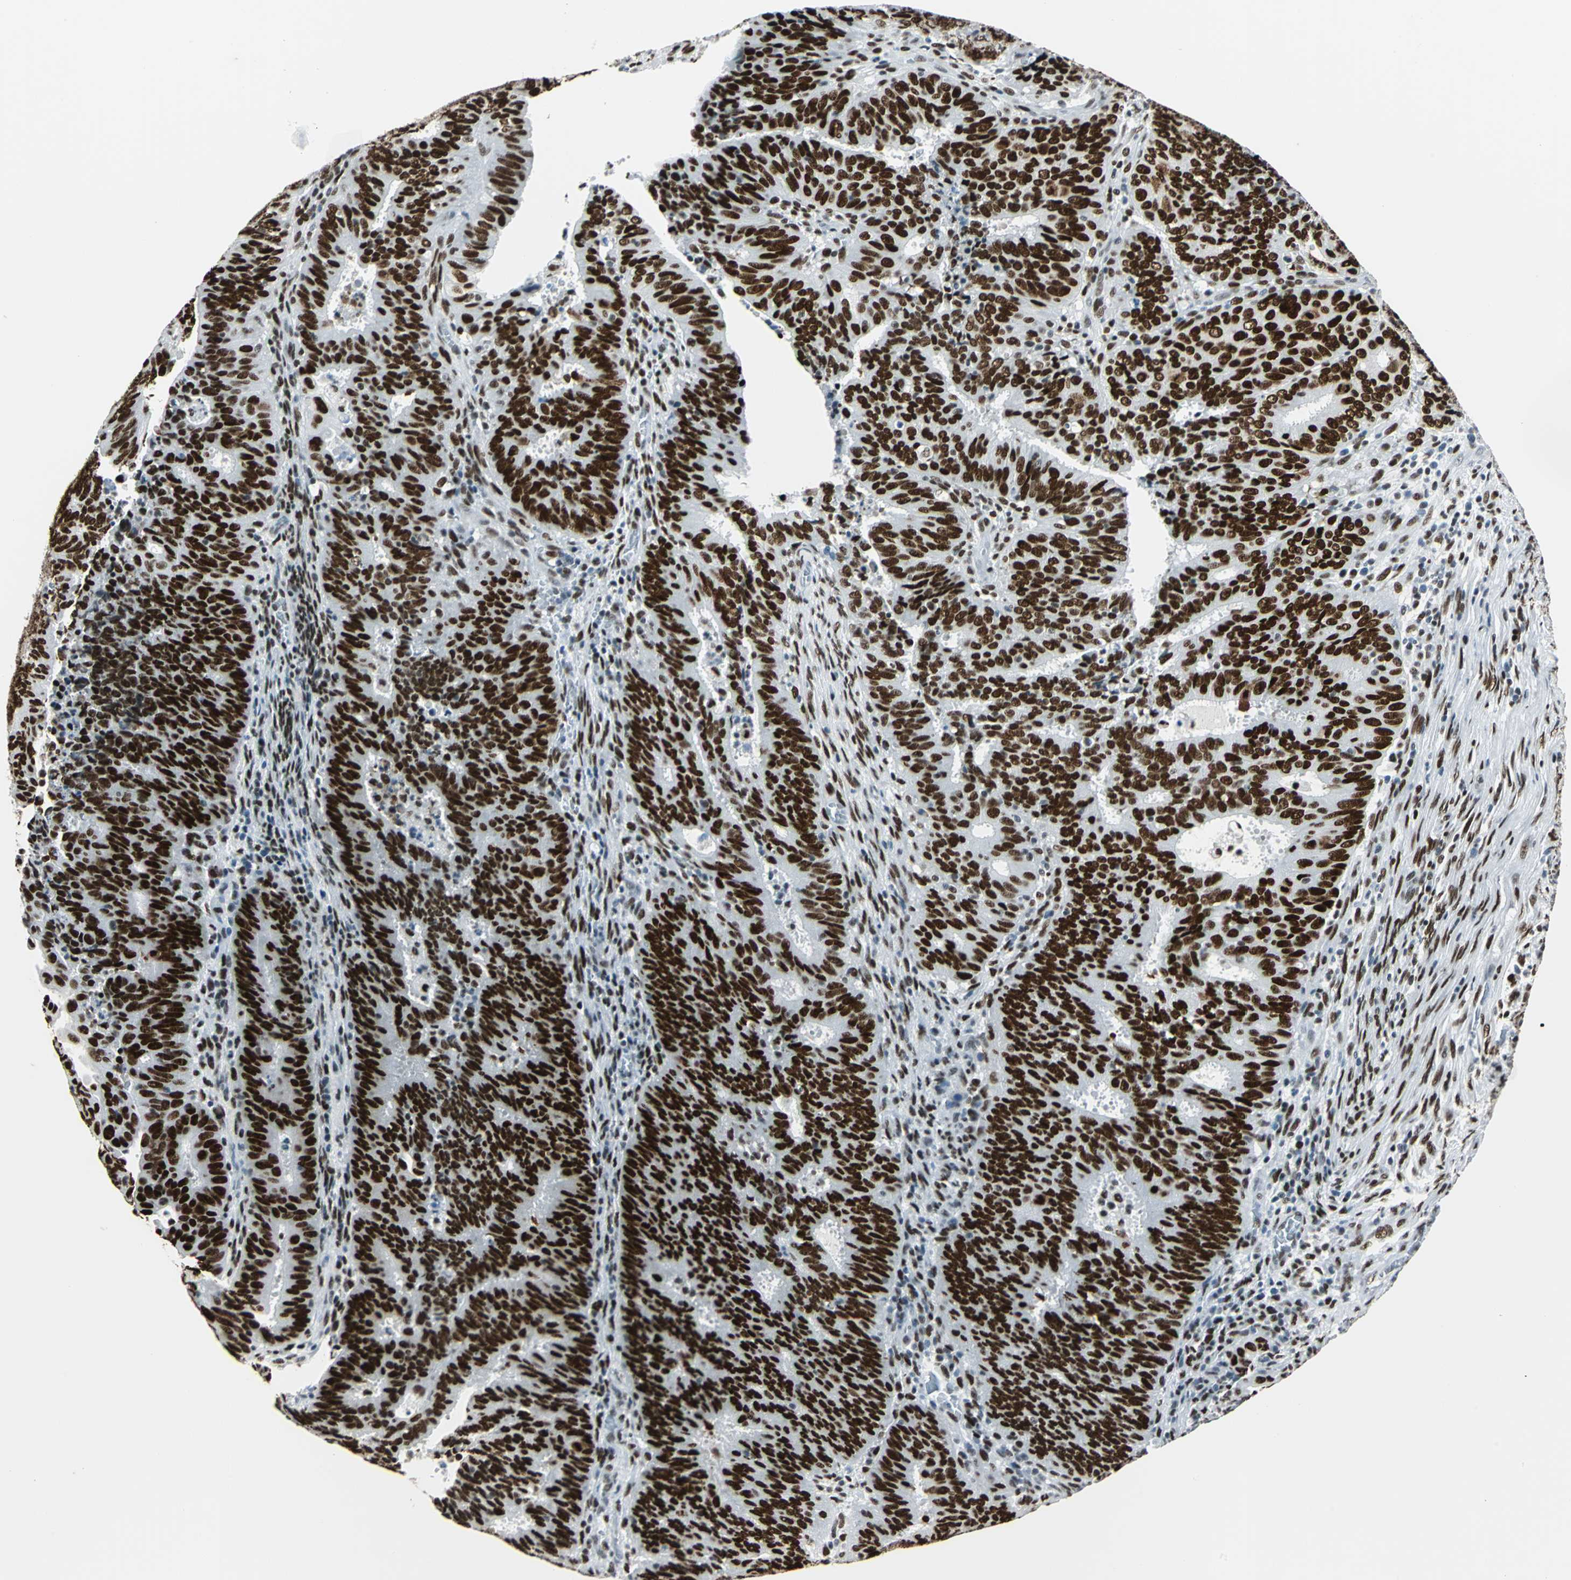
{"staining": {"intensity": "strong", "quantity": ">75%", "location": "nuclear"}, "tissue": "cervical cancer", "cell_type": "Tumor cells", "image_type": "cancer", "snomed": [{"axis": "morphology", "description": "Adenocarcinoma, NOS"}, {"axis": "topography", "description": "Cervix"}], "caption": "There is high levels of strong nuclear positivity in tumor cells of cervical cancer, as demonstrated by immunohistochemical staining (brown color).", "gene": "HDAC2", "patient": {"sex": "female", "age": 44}}